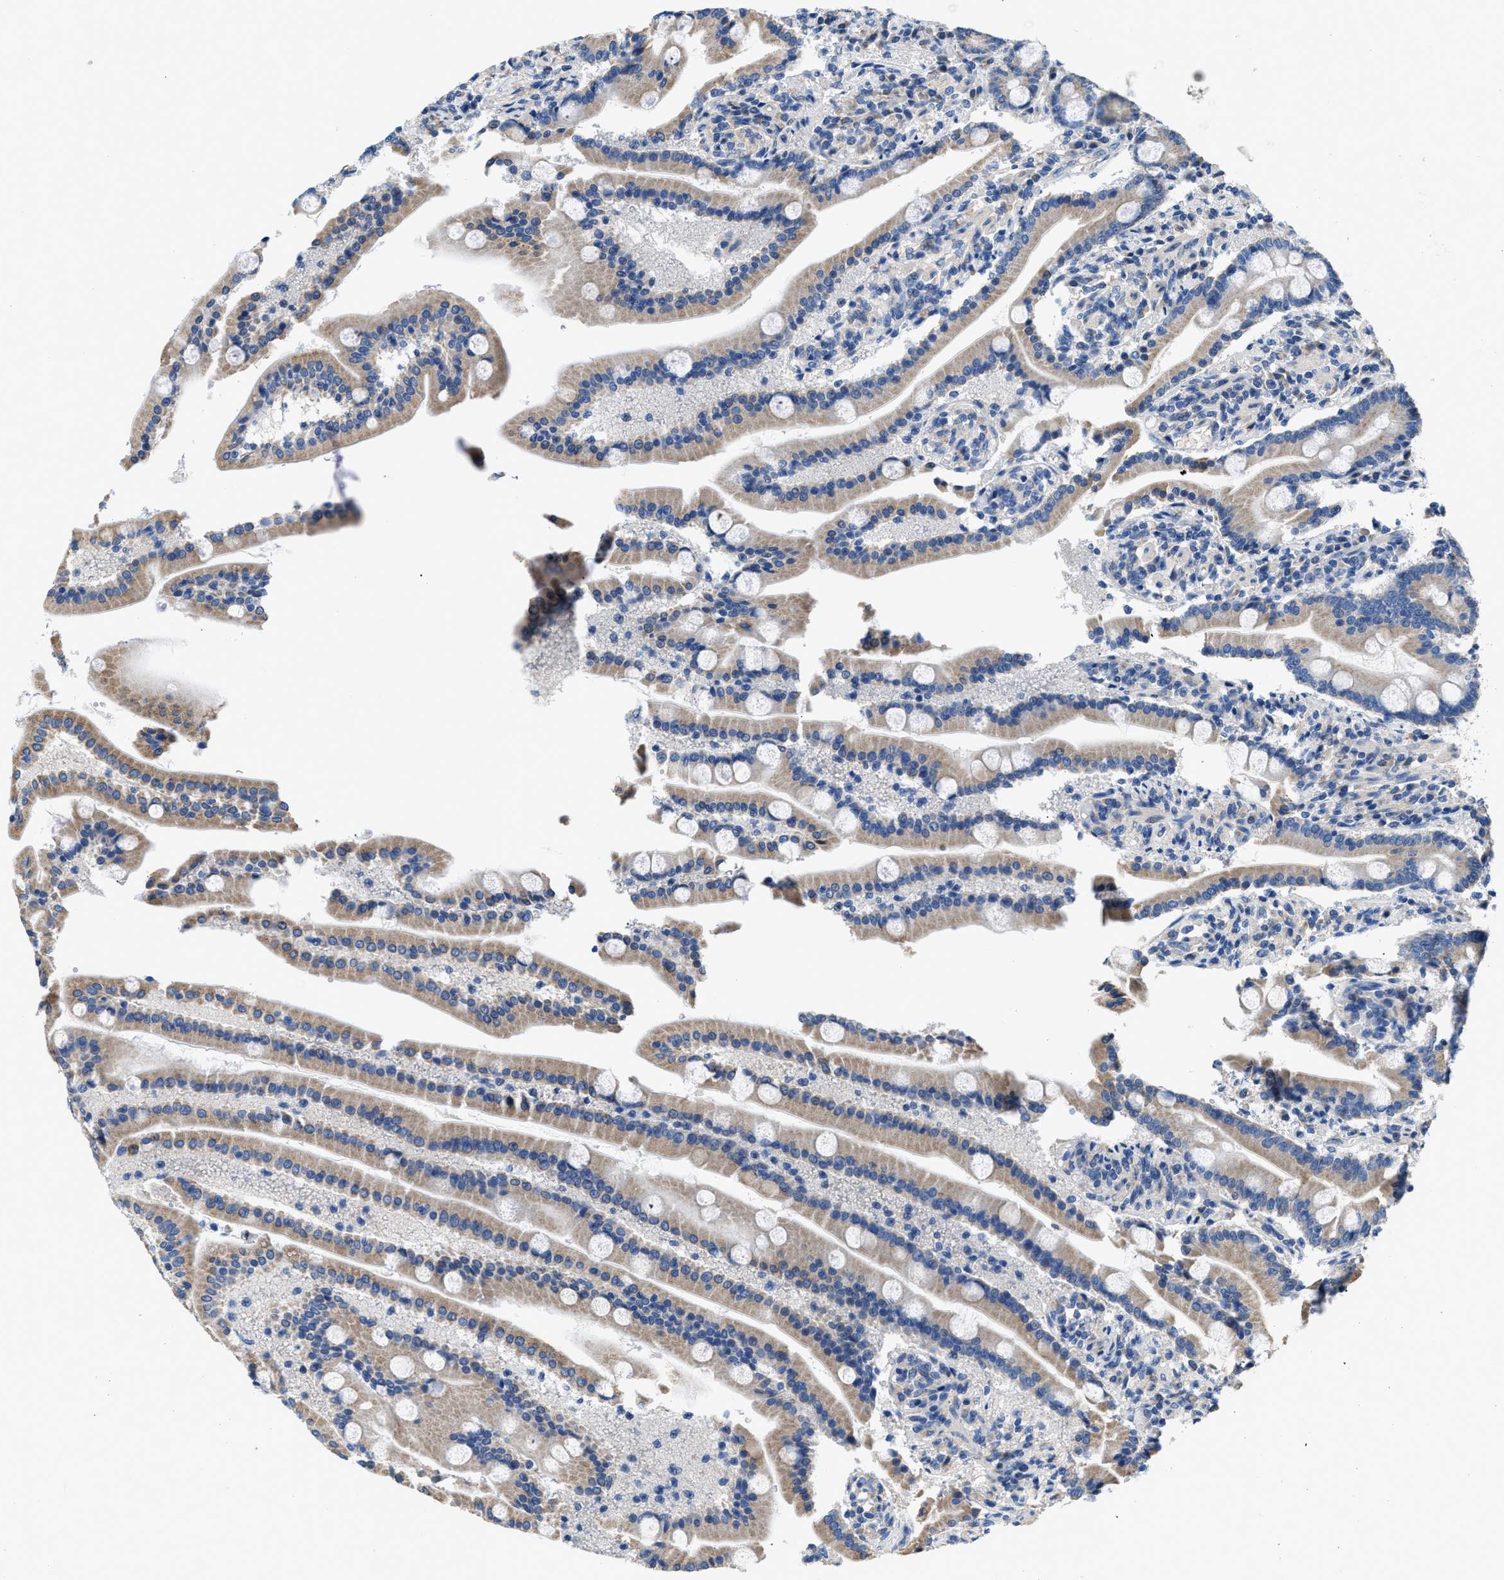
{"staining": {"intensity": "moderate", "quantity": ">75%", "location": "cytoplasmic/membranous"}, "tissue": "duodenum", "cell_type": "Glandular cells", "image_type": "normal", "snomed": [{"axis": "morphology", "description": "Normal tissue, NOS"}, {"axis": "topography", "description": "Duodenum"}], "caption": "A brown stain shows moderate cytoplasmic/membranous staining of a protein in glandular cells of normal duodenum. (Stains: DAB (3,3'-diaminobenzidine) in brown, nuclei in blue, Microscopy: brightfield microscopy at high magnification).", "gene": "CEP128", "patient": {"sex": "male", "age": 54}}